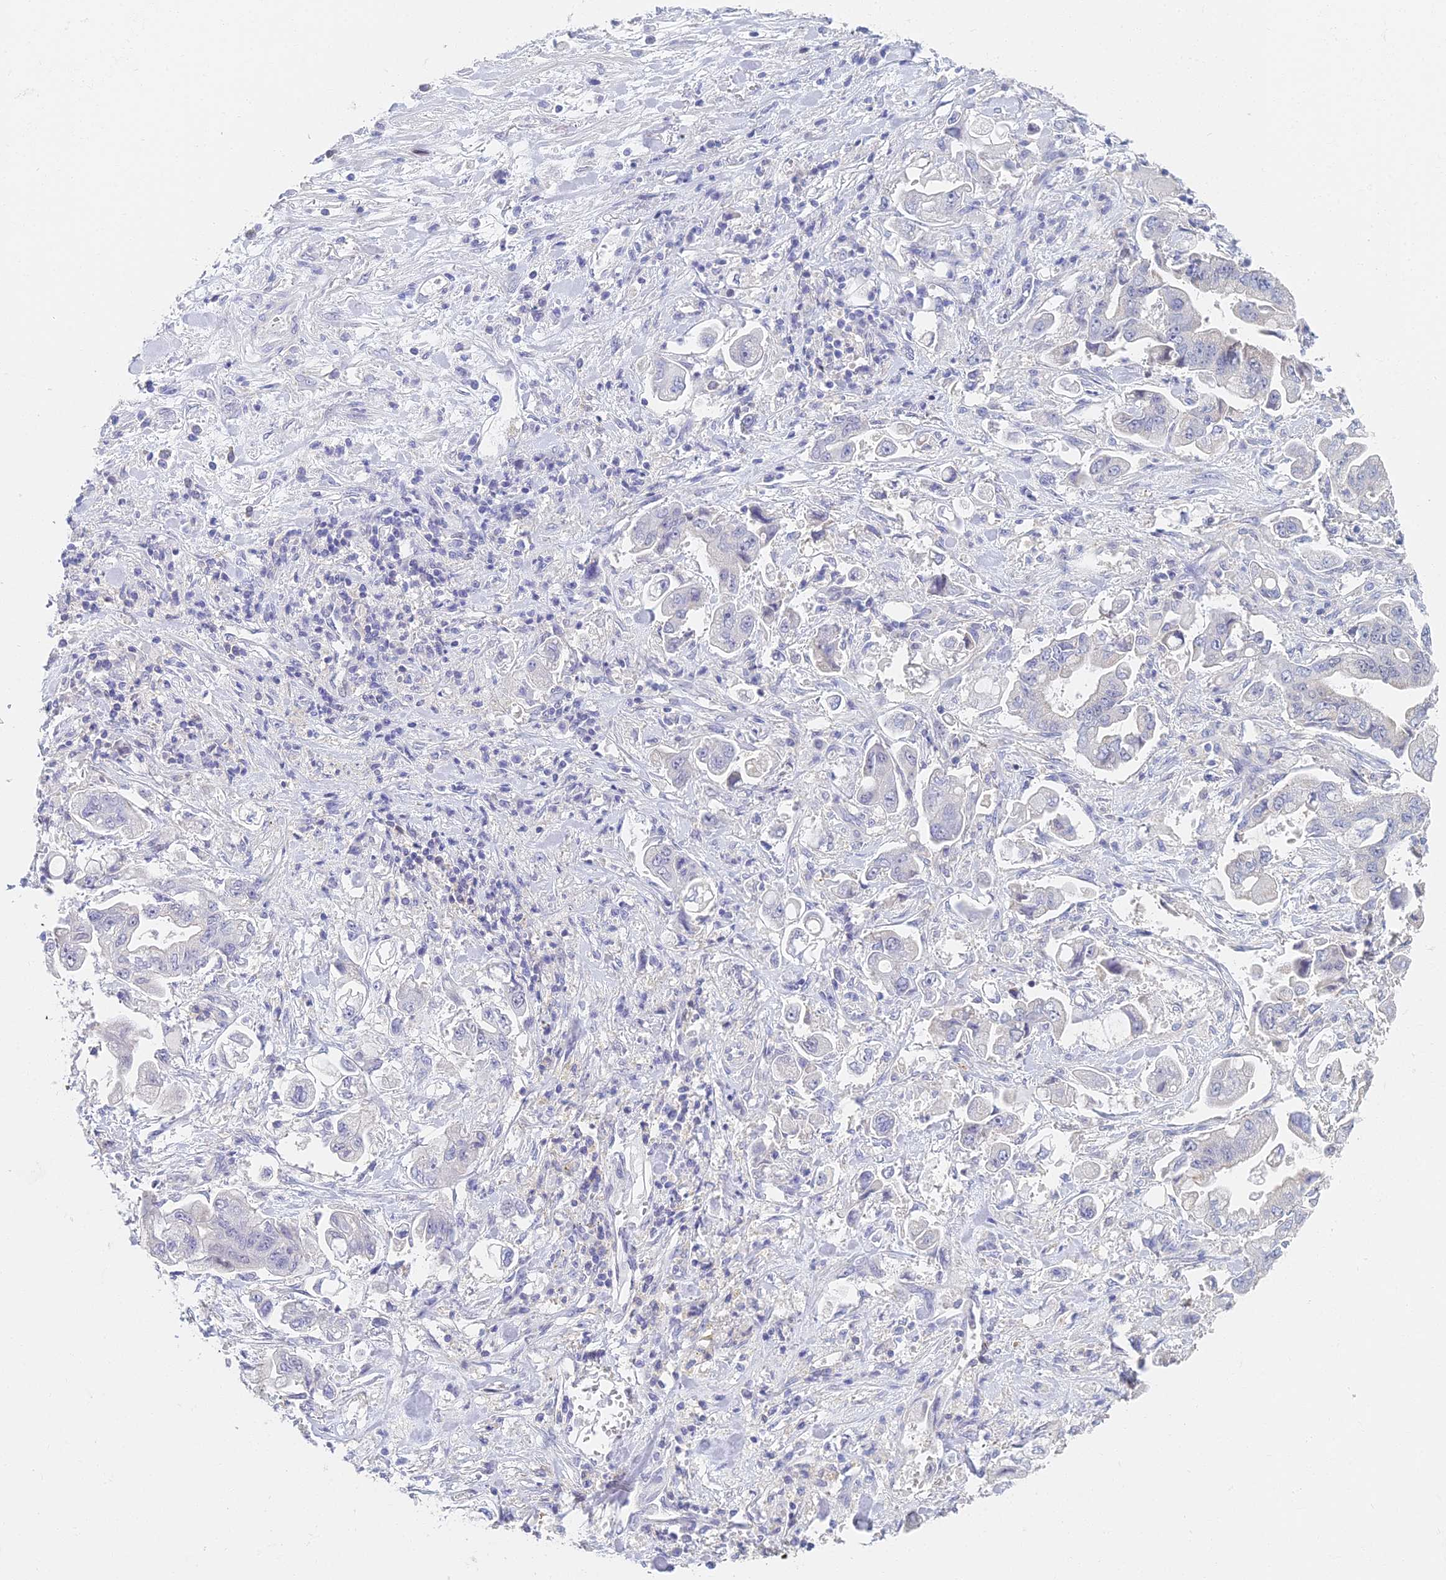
{"staining": {"intensity": "negative", "quantity": "none", "location": "none"}, "tissue": "stomach cancer", "cell_type": "Tumor cells", "image_type": "cancer", "snomed": [{"axis": "morphology", "description": "Adenocarcinoma, NOS"}, {"axis": "topography", "description": "Stomach"}], "caption": "Immunohistochemistry of human stomach cancer exhibits no staining in tumor cells. (DAB (3,3'-diaminobenzidine) immunohistochemistry (IHC) with hematoxylin counter stain).", "gene": "MCM2", "patient": {"sex": "male", "age": 62}}